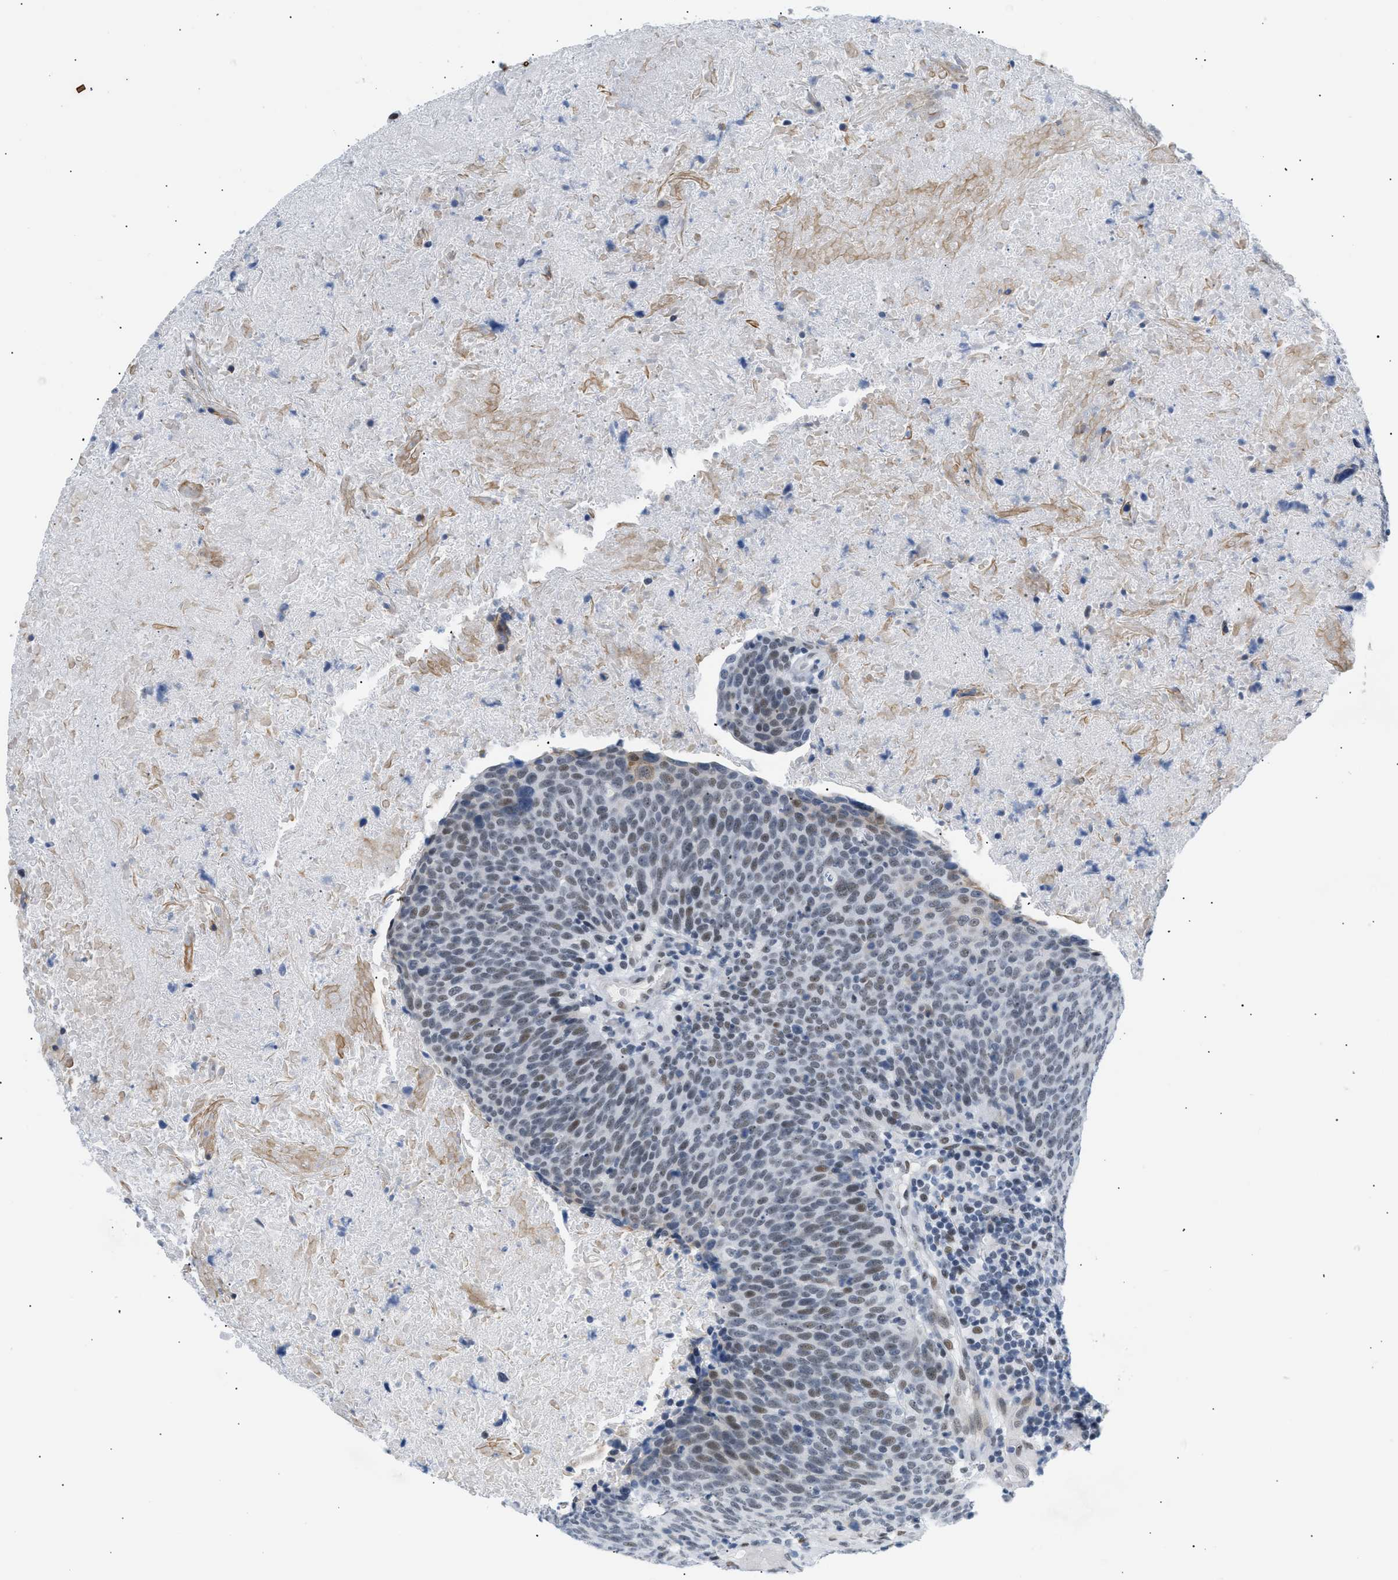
{"staining": {"intensity": "weak", "quantity": "25%-75%", "location": "nuclear"}, "tissue": "head and neck cancer", "cell_type": "Tumor cells", "image_type": "cancer", "snomed": [{"axis": "morphology", "description": "Squamous cell carcinoma, NOS"}, {"axis": "morphology", "description": "Squamous cell carcinoma, metastatic, NOS"}, {"axis": "topography", "description": "Lymph node"}, {"axis": "topography", "description": "Head-Neck"}], "caption": "Protein expression analysis of head and neck cancer (squamous cell carcinoma) exhibits weak nuclear staining in about 25%-75% of tumor cells.", "gene": "ELN", "patient": {"sex": "male", "age": 62}}